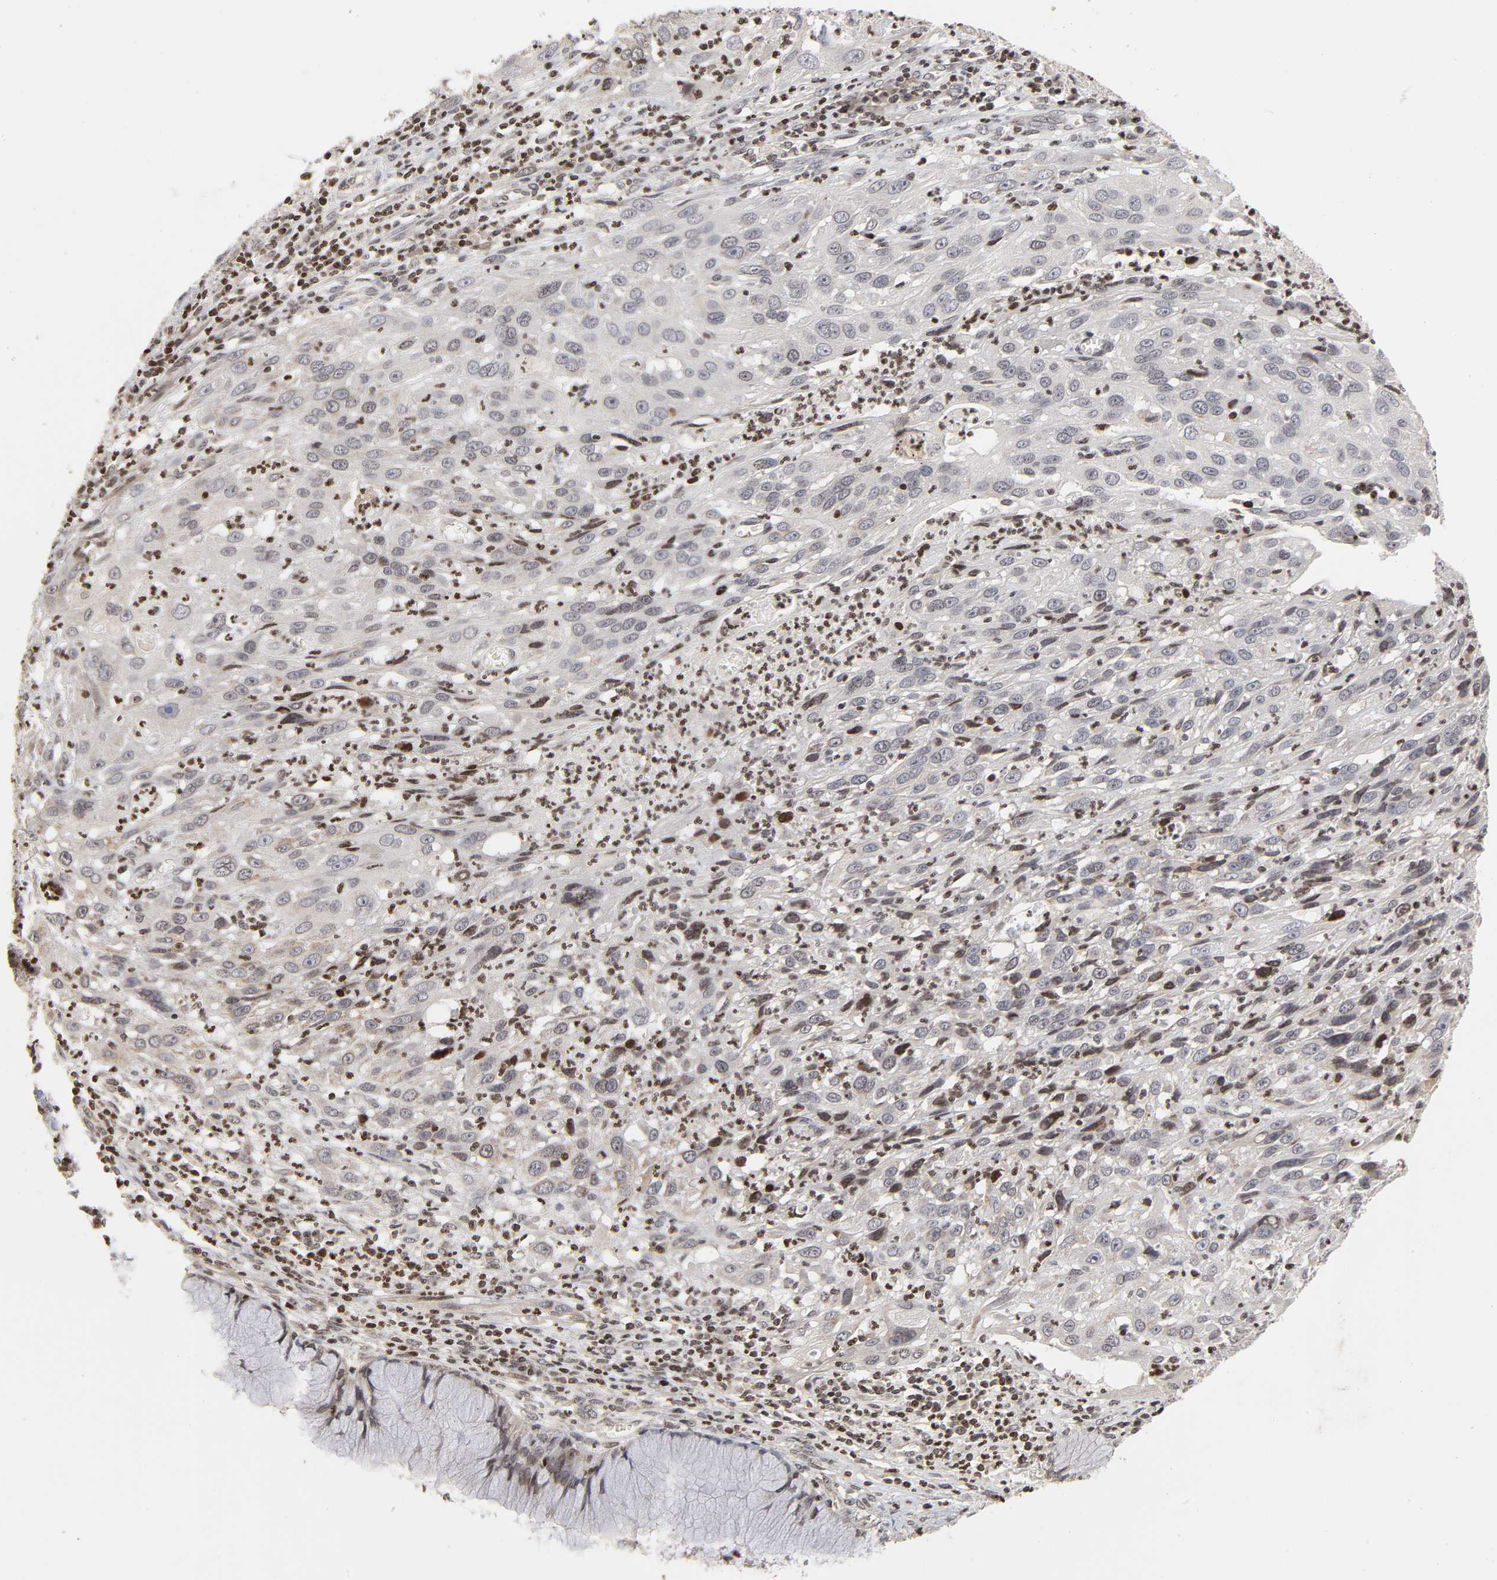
{"staining": {"intensity": "negative", "quantity": "none", "location": "none"}, "tissue": "cervical cancer", "cell_type": "Tumor cells", "image_type": "cancer", "snomed": [{"axis": "morphology", "description": "Squamous cell carcinoma, NOS"}, {"axis": "topography", "description": "Cervix"}], "caption": "Protein analysis of squamous cell carcinoma (cervical) displays no significant expression in tumor cells.", "gene": "ZNF473", "patient": {"sex": "female", "age": 32}}